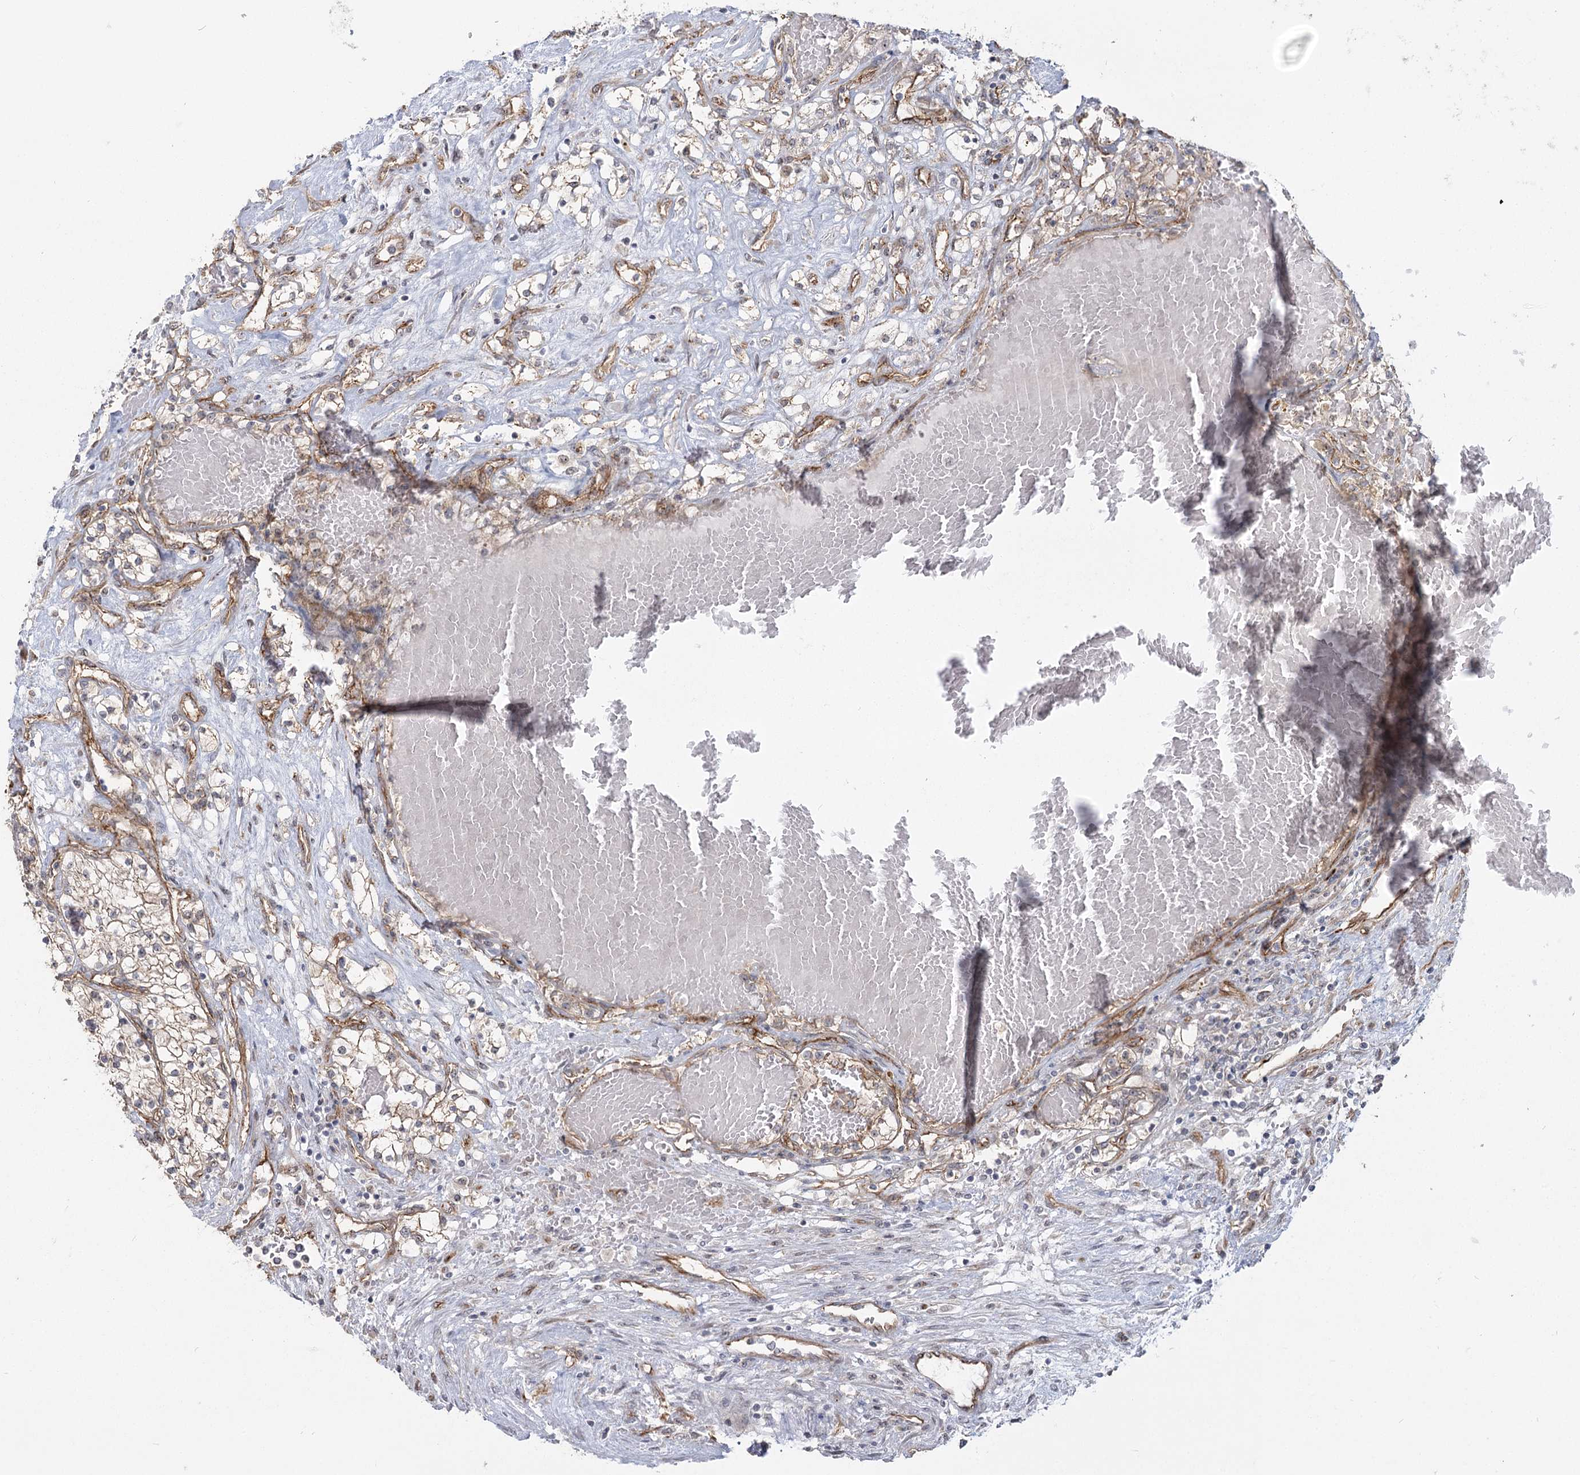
{"staining": {"intensity": "moderate", "quantity": ">75%", "location": "cytoplasmic/membranous"}, "tissue": "renal cancer", "cell_type": "Tumor cells", "image_type": "cancer", "snomed": [{"axis": "morphology", "description": "Normal tissue, NOS"}, {"axis": "morphology", "description": "Adenocarcinoma, NOS"}, {"axis": "topography", "description": "Kidney"}], "caption": "IHC histopathology image of neoplastic tissue: renal cancer (adenocarcinoma) stained using IHC exhibits medium levels of moderate protein expression localized specifically in the cytoplasmic/membranous of tumor cells, appearing as a cytoplasmic/membranous brown color.", "gene": "RPP14", "patient": {"sex": "male", "age": 68}}